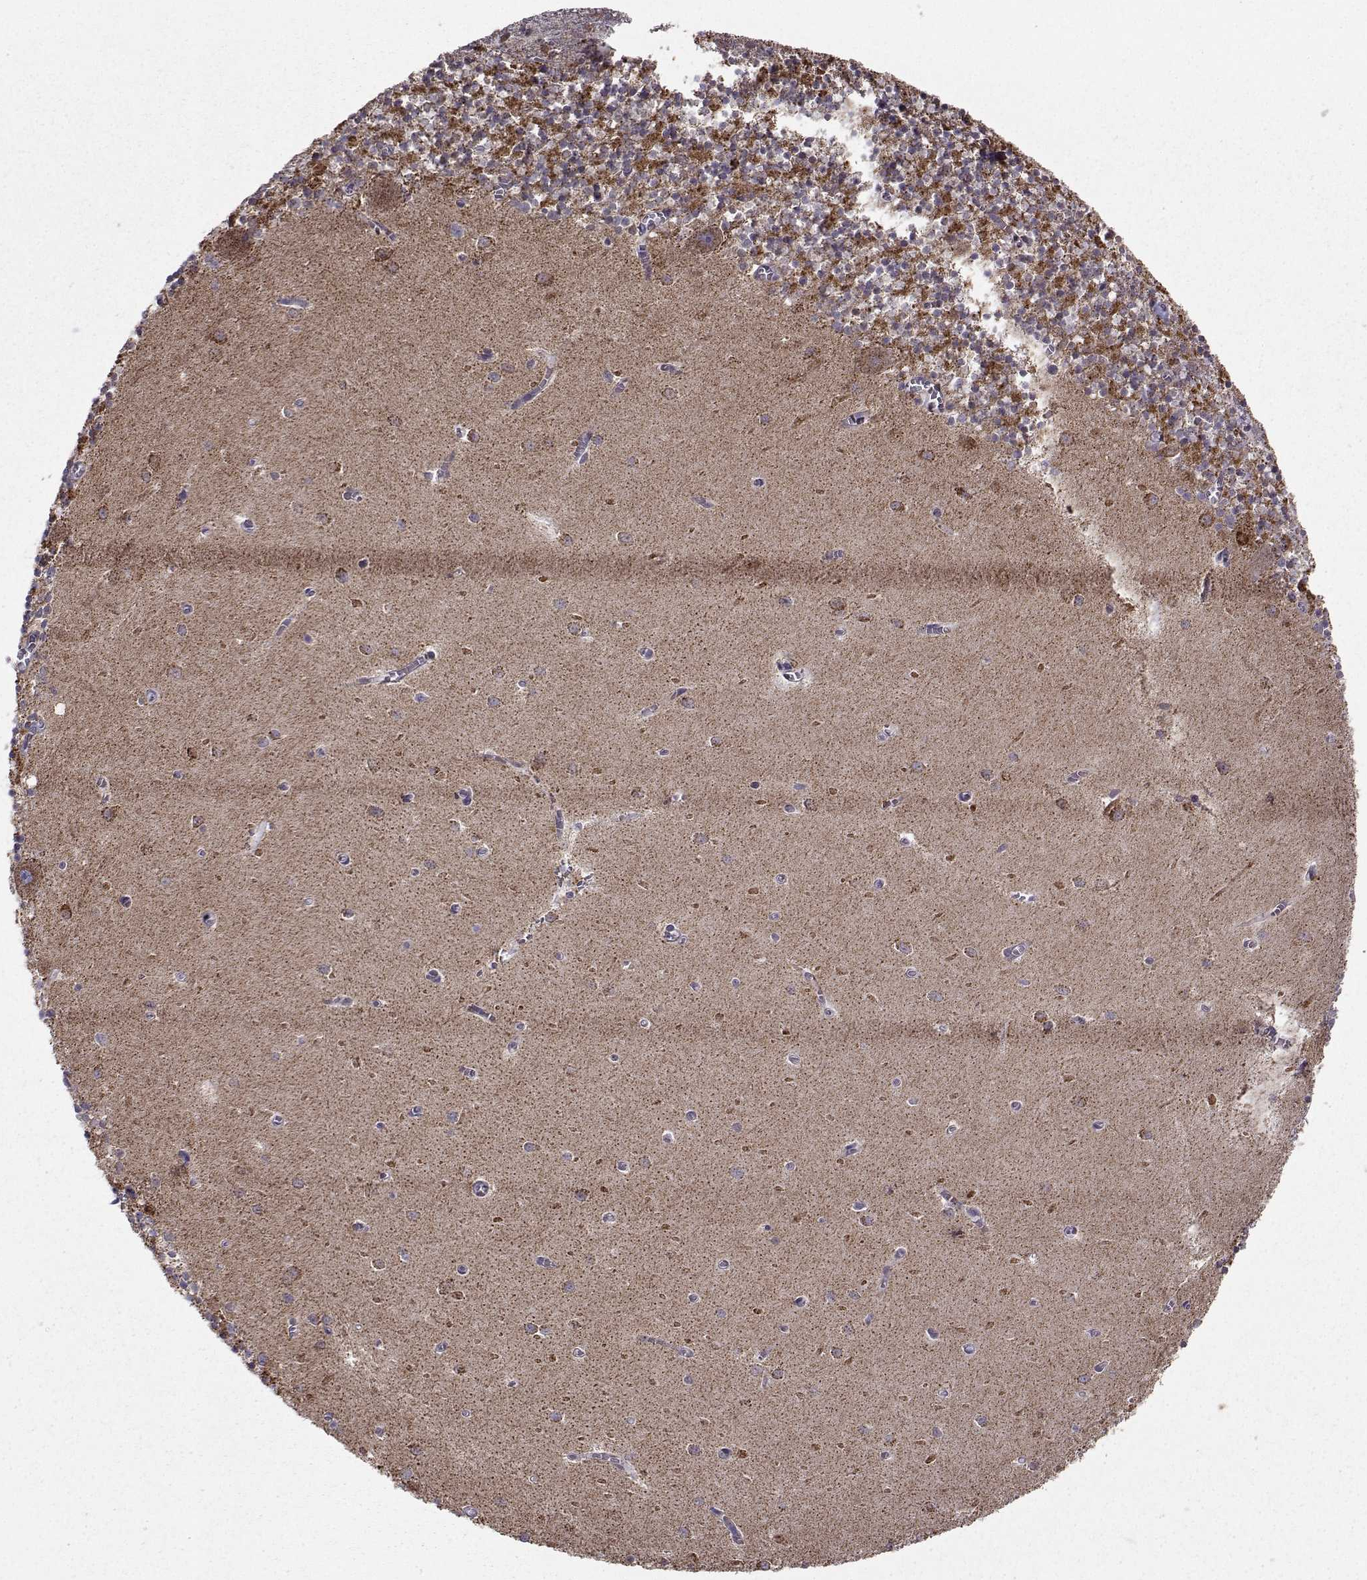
{"staining": {"intensity": "strong", "quantity": ">75%", "location": "cytoplasmic/membranous"}, "tissue": "cerebellum", "cell_type": "Cells in granular layer", "image_type": "normal", "snomed": [{"axis": "morphology", "description": "Normal tissue, NOS"}, {"axis": "topography", "description": "Cerebellum"}], "caption": "Immunohistochemistry (IHC) image of benign human cerebellum stained for a protein (brown), which demonstrates high levels of strong cytoplasmic/membranous staining in approximately >75% of cells in granular layer.", "gene": "NECAB3", "patient": {"sex": "female", "age": 64}}